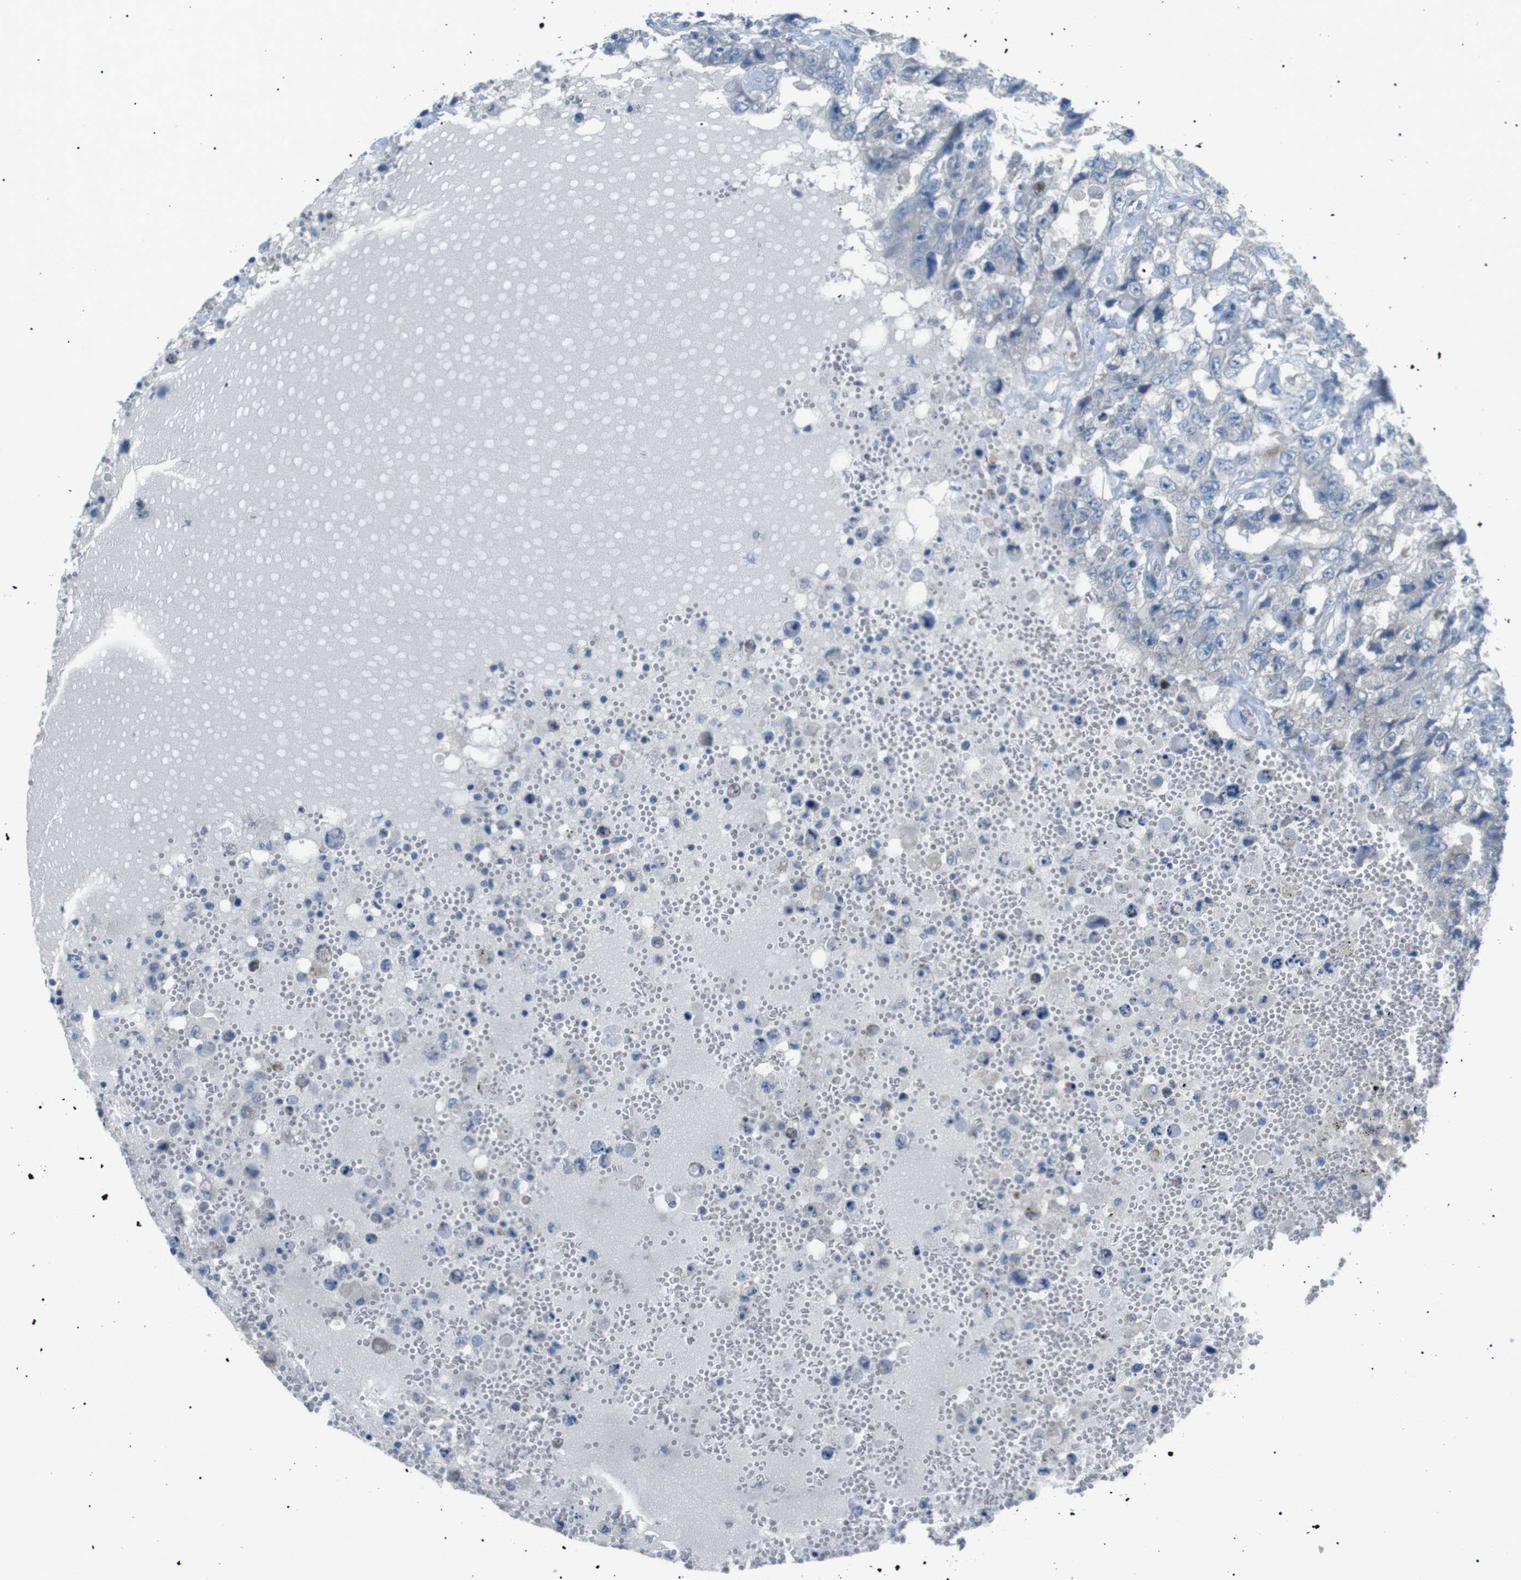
{"staining": {"intensity": "negative", "quantity": "none", "location": "none"}, "tissue": "testis cancer", "cell_type": "Tumor cells", "image_type": "cancer", "snomed": [{"axis": "morphology", "description": "Carcinoma, Embryonal, NOS"}, {"axis": "topography", "description": "Testis"}], "caption": "Tumor cells show no significant protein positivity in embryonal carcinoma (testis).", "gene": "CDH26", "patient": {"sex": "male", "age": 26}}